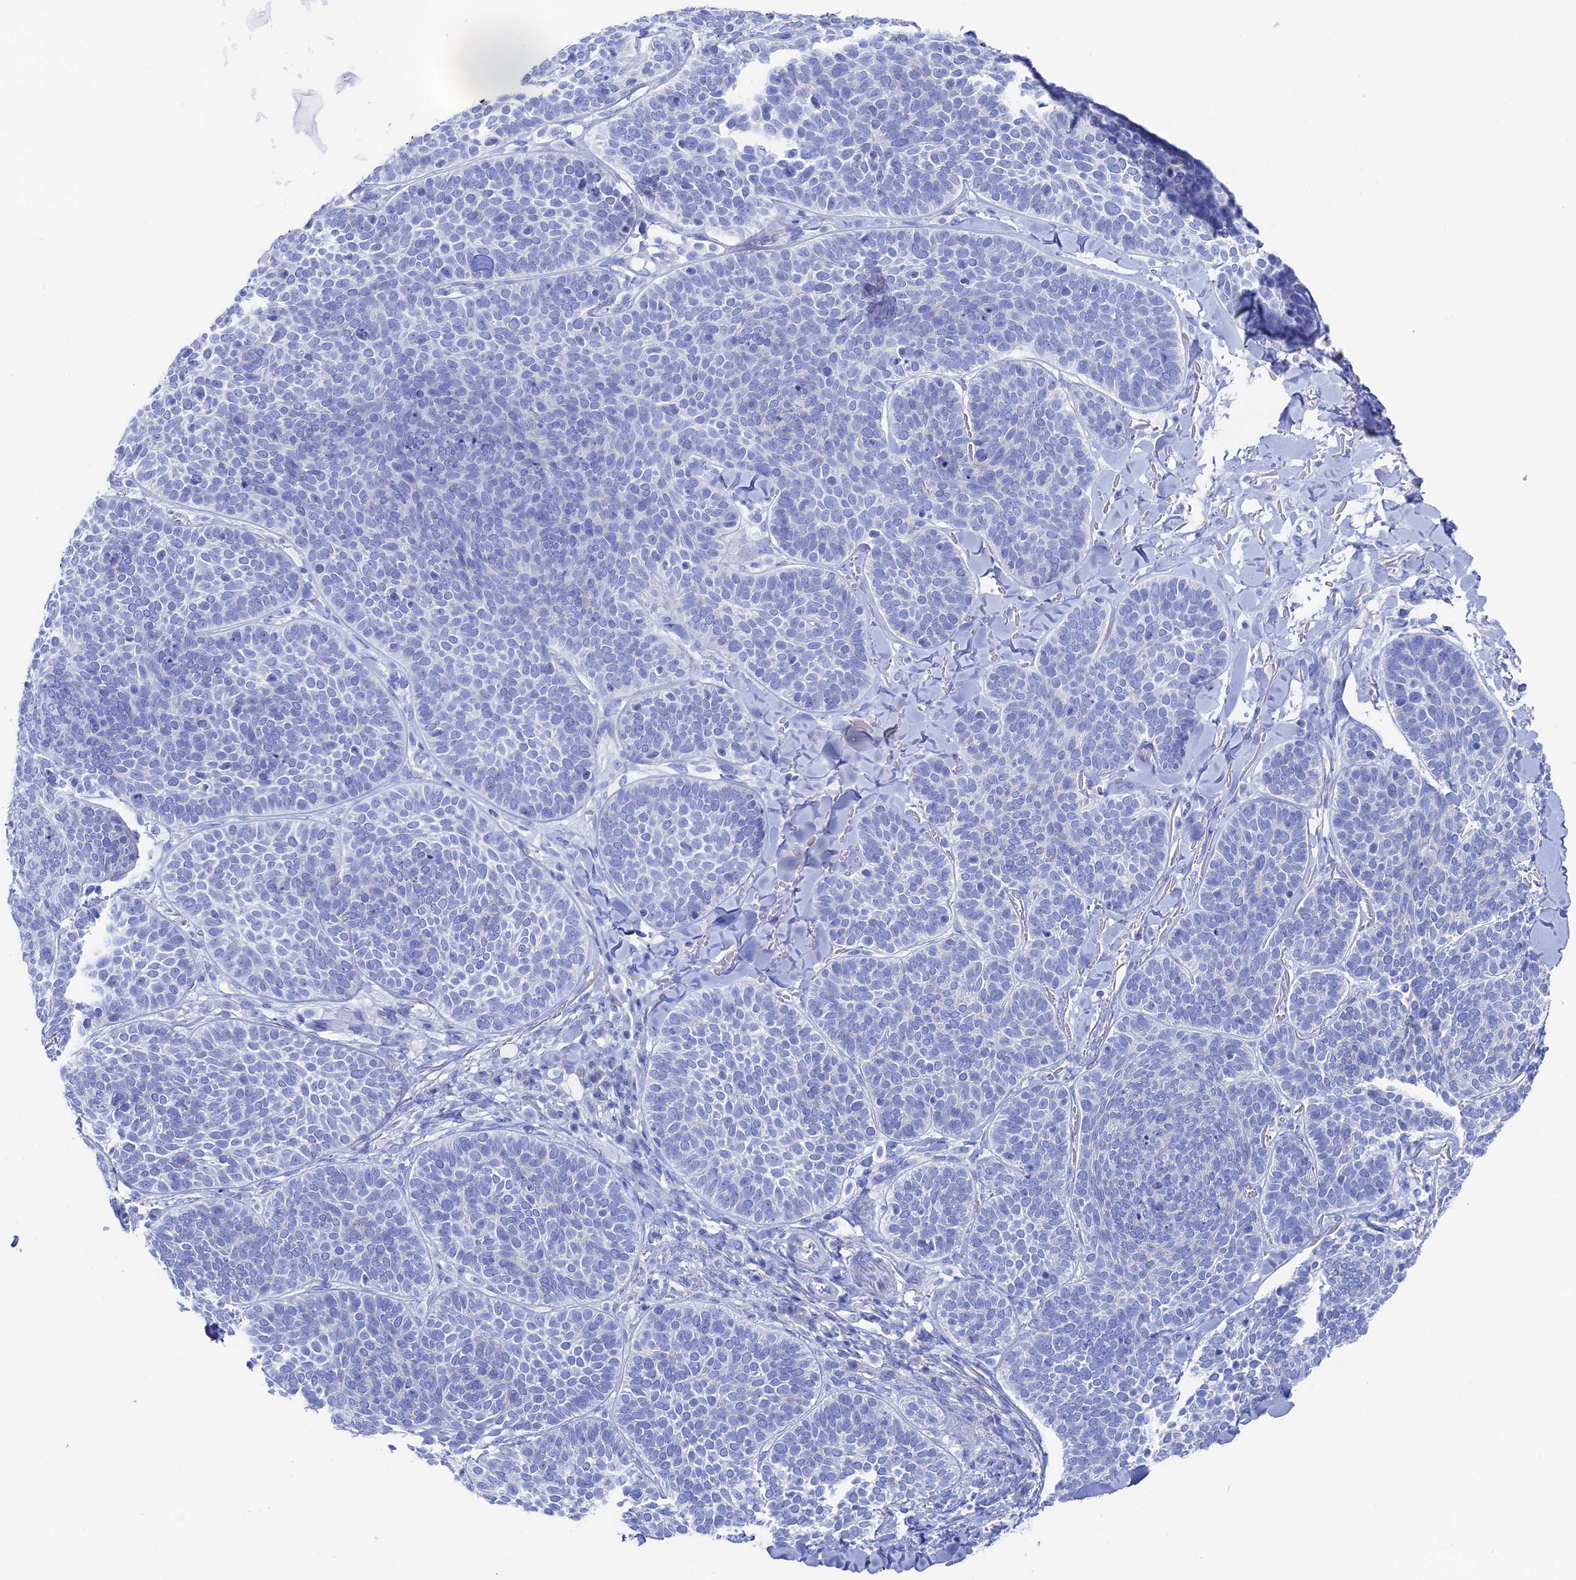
{"staining": {"intensity": "negative", "quantity": "none", "location": "none"}, "tissue": "skin cancer", "cell_type": "Tumor cells", "image_type": "cancer", "snomed": [{"axis": "morphology", "description": "Basal cell carcinoma"}, {"axis": "topography", "description": "Skin"}], "caption": "Immunohistochemical staining of human basal cell carcinoma (skin) reveals no significant staining in tumor cells.", "gene": "UNC119", "patient": {"sex": "male", "age": 85}}